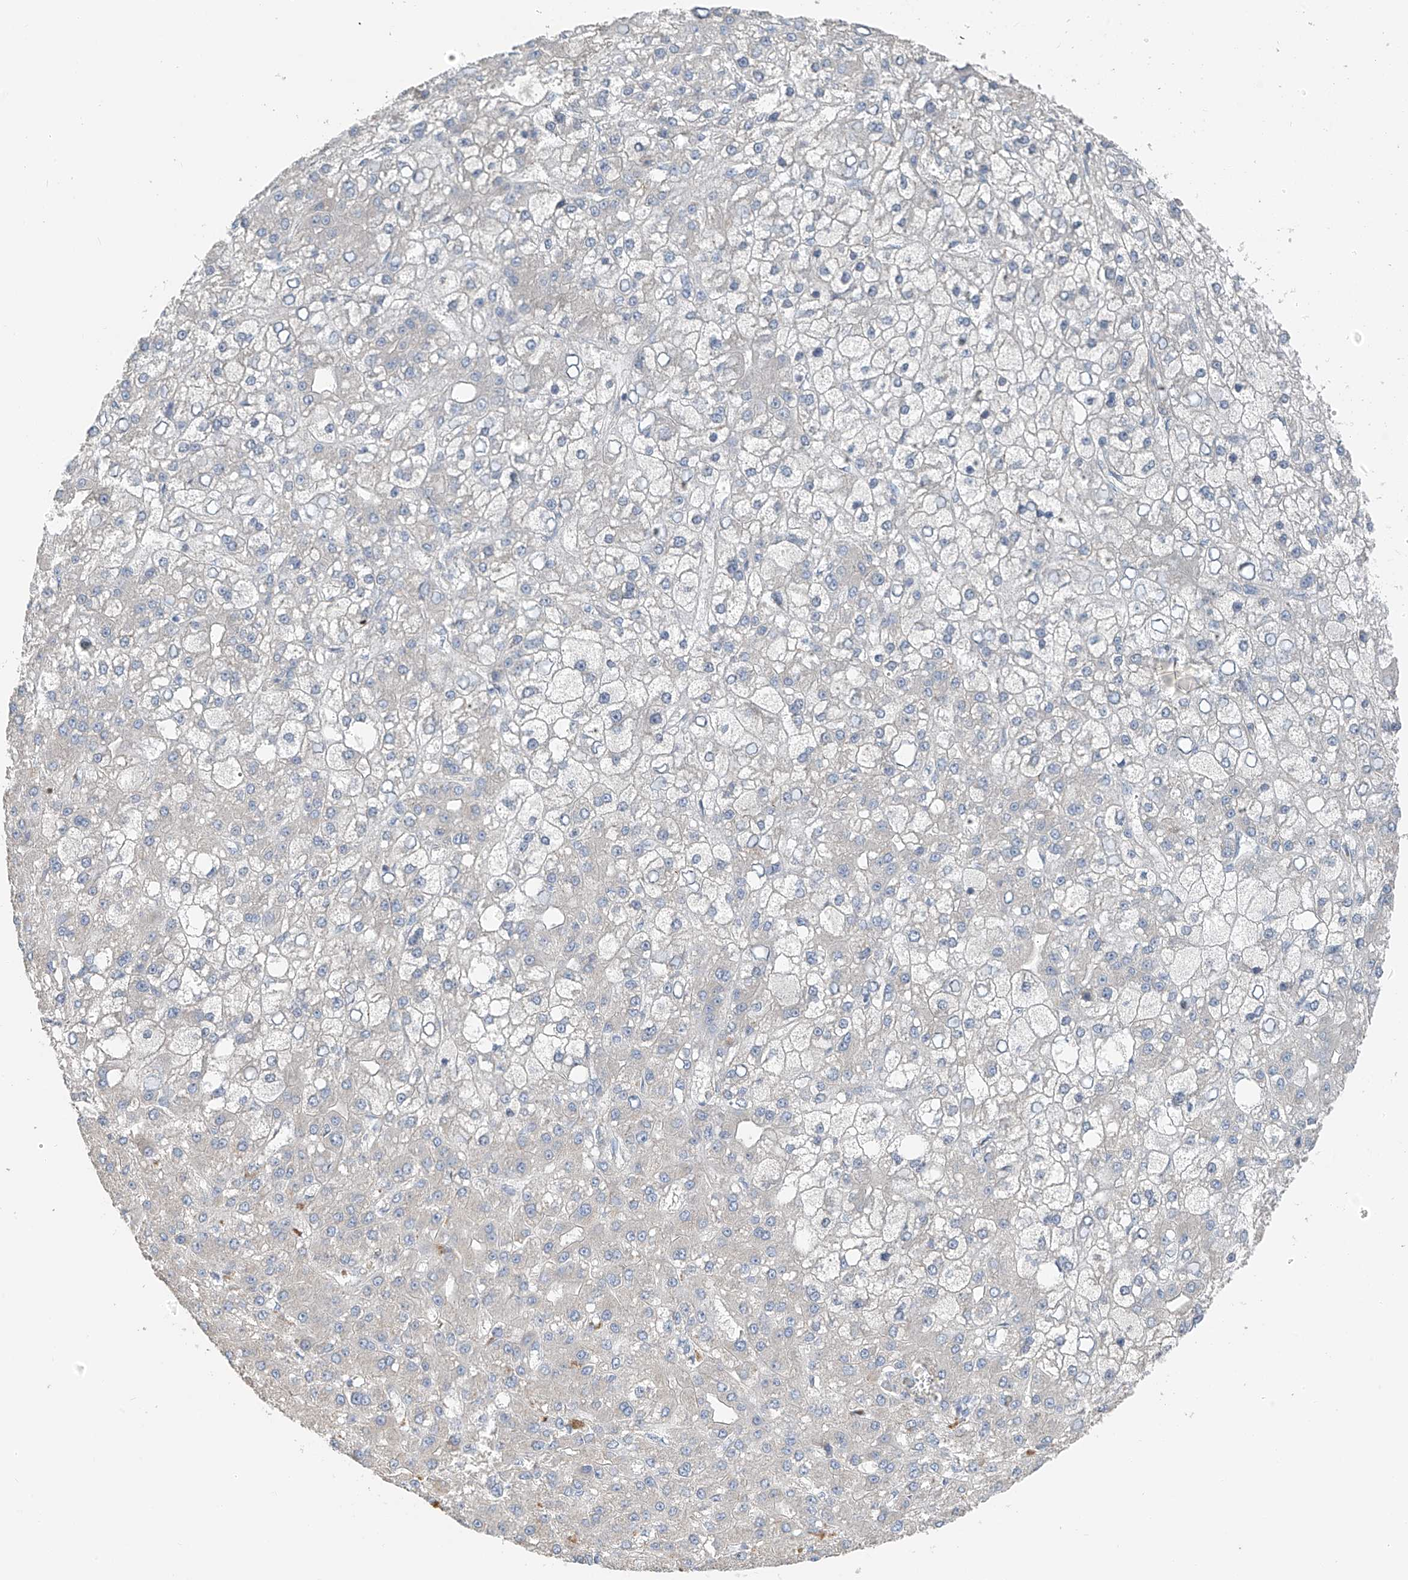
{"staining": {"intensity": "negative", "quantity": "none", "location": "none"}, "tissue": "liver cancer", "cell_type": "Tumor cells", "image_type": "cancer", "snomed": [{"axis": "morphology", "description": "Carcinoma, Hepatocellular, NOS"}, {"axis": "topography", "description": "Liver"}], "caption": "The photomicrograph displays no significant expression in tumor cells of hepatocellular carcinoma (liver).", "gene": "GALNTL6", "patient": {"sex": "male", "age": 67}}